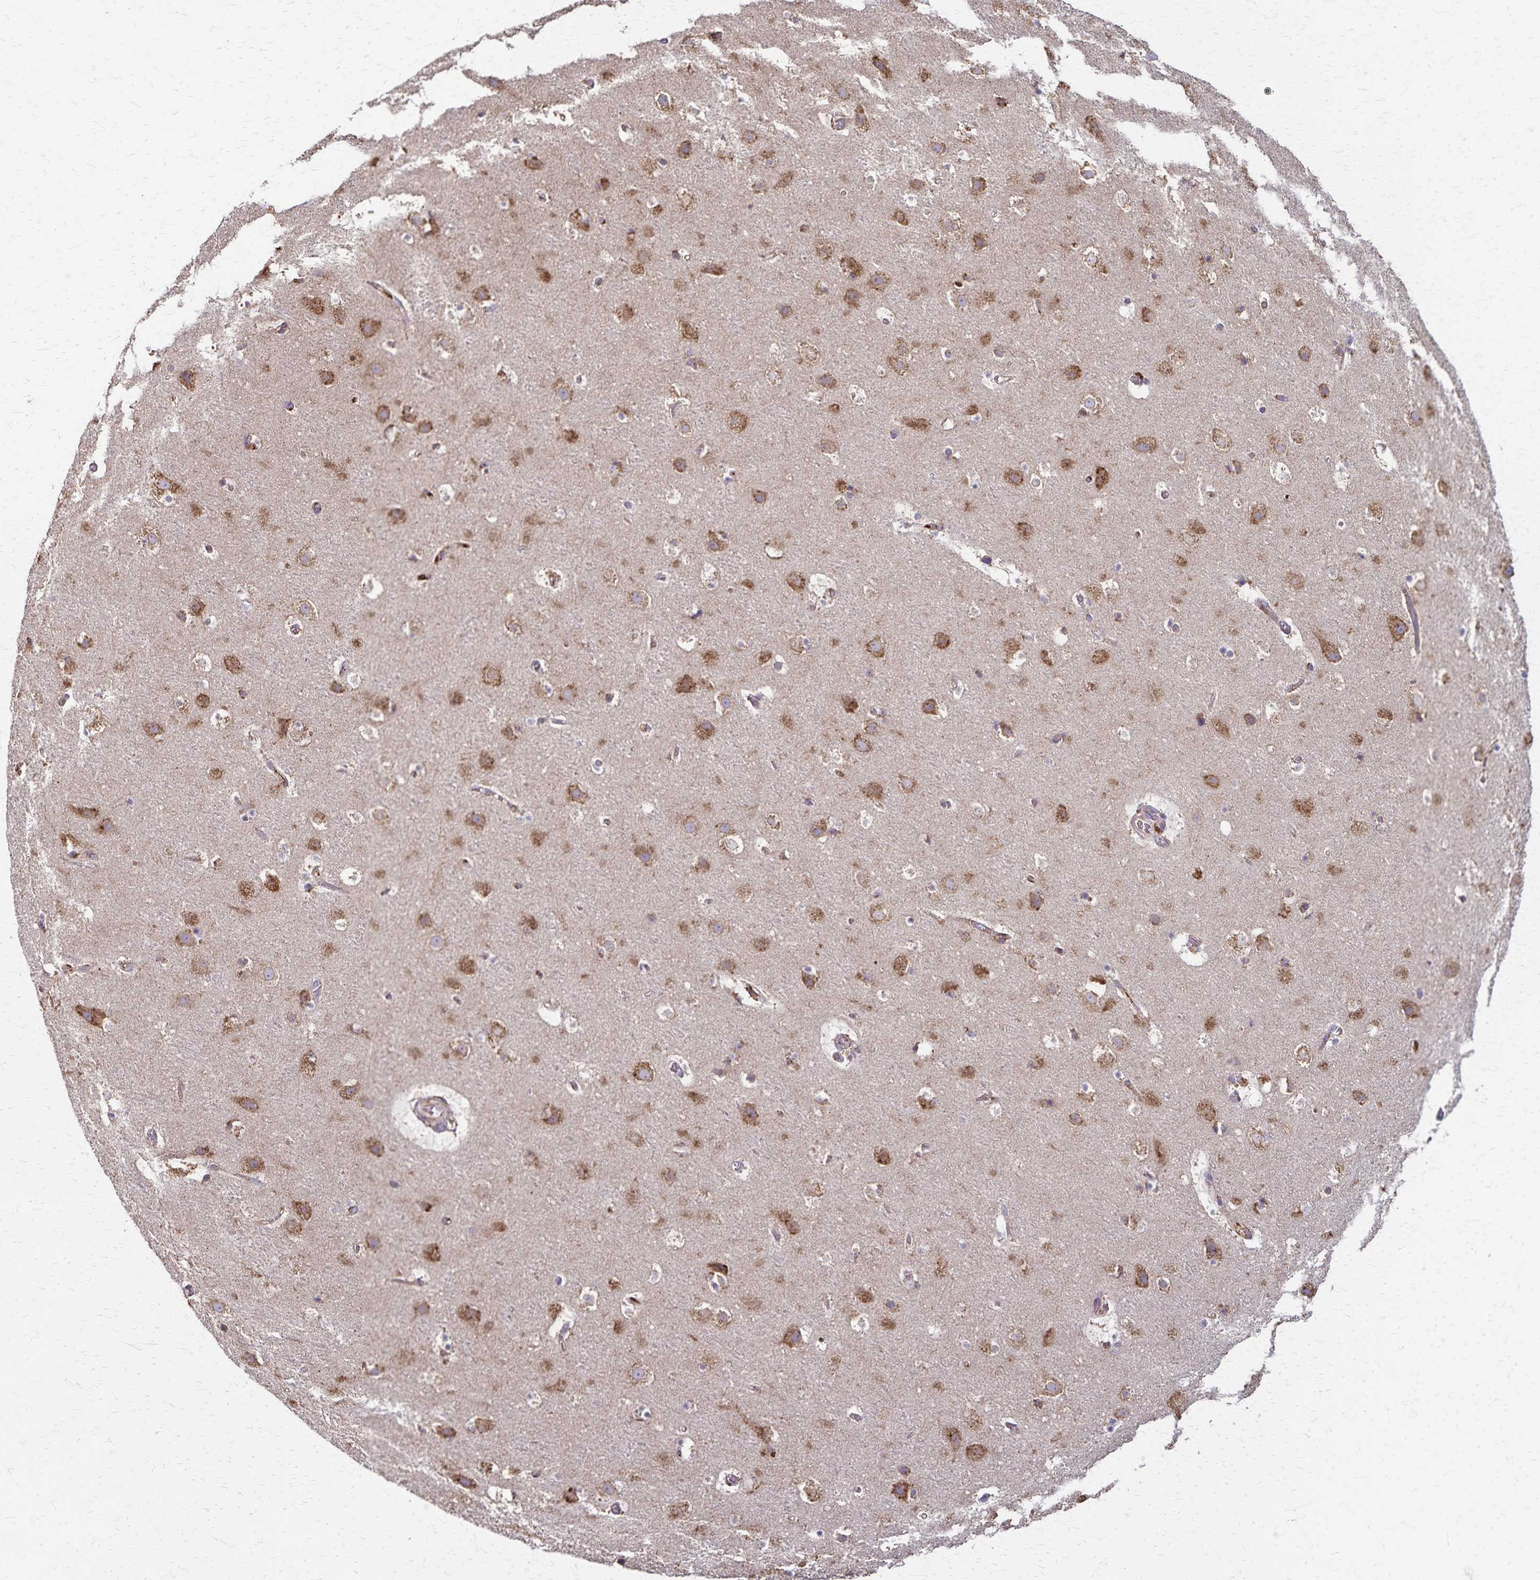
{"staining": {"intensity": "weak", "quantity": "25%-75%", "location": "cytoplasmic/membranous"}, "tissue": "cerebral cortex", "cell_type": "Endothelial cells", "image_type": "normal", "snomed": [{"axis": "morphology", "description": "Normal tissue, NOS"}, {"axis": "topography", "description": "Cerebral cortex"}], "caption": "DAB (3,3'-diaminobenzidine) immunohistochemical staining of benign human cerebral cortex displays weak cytoplasmic/membranous protein expression in about 25%-75% of endothelial cells.", "gene": "RNF10", "patient": {"sex": "female", "age": 42}}